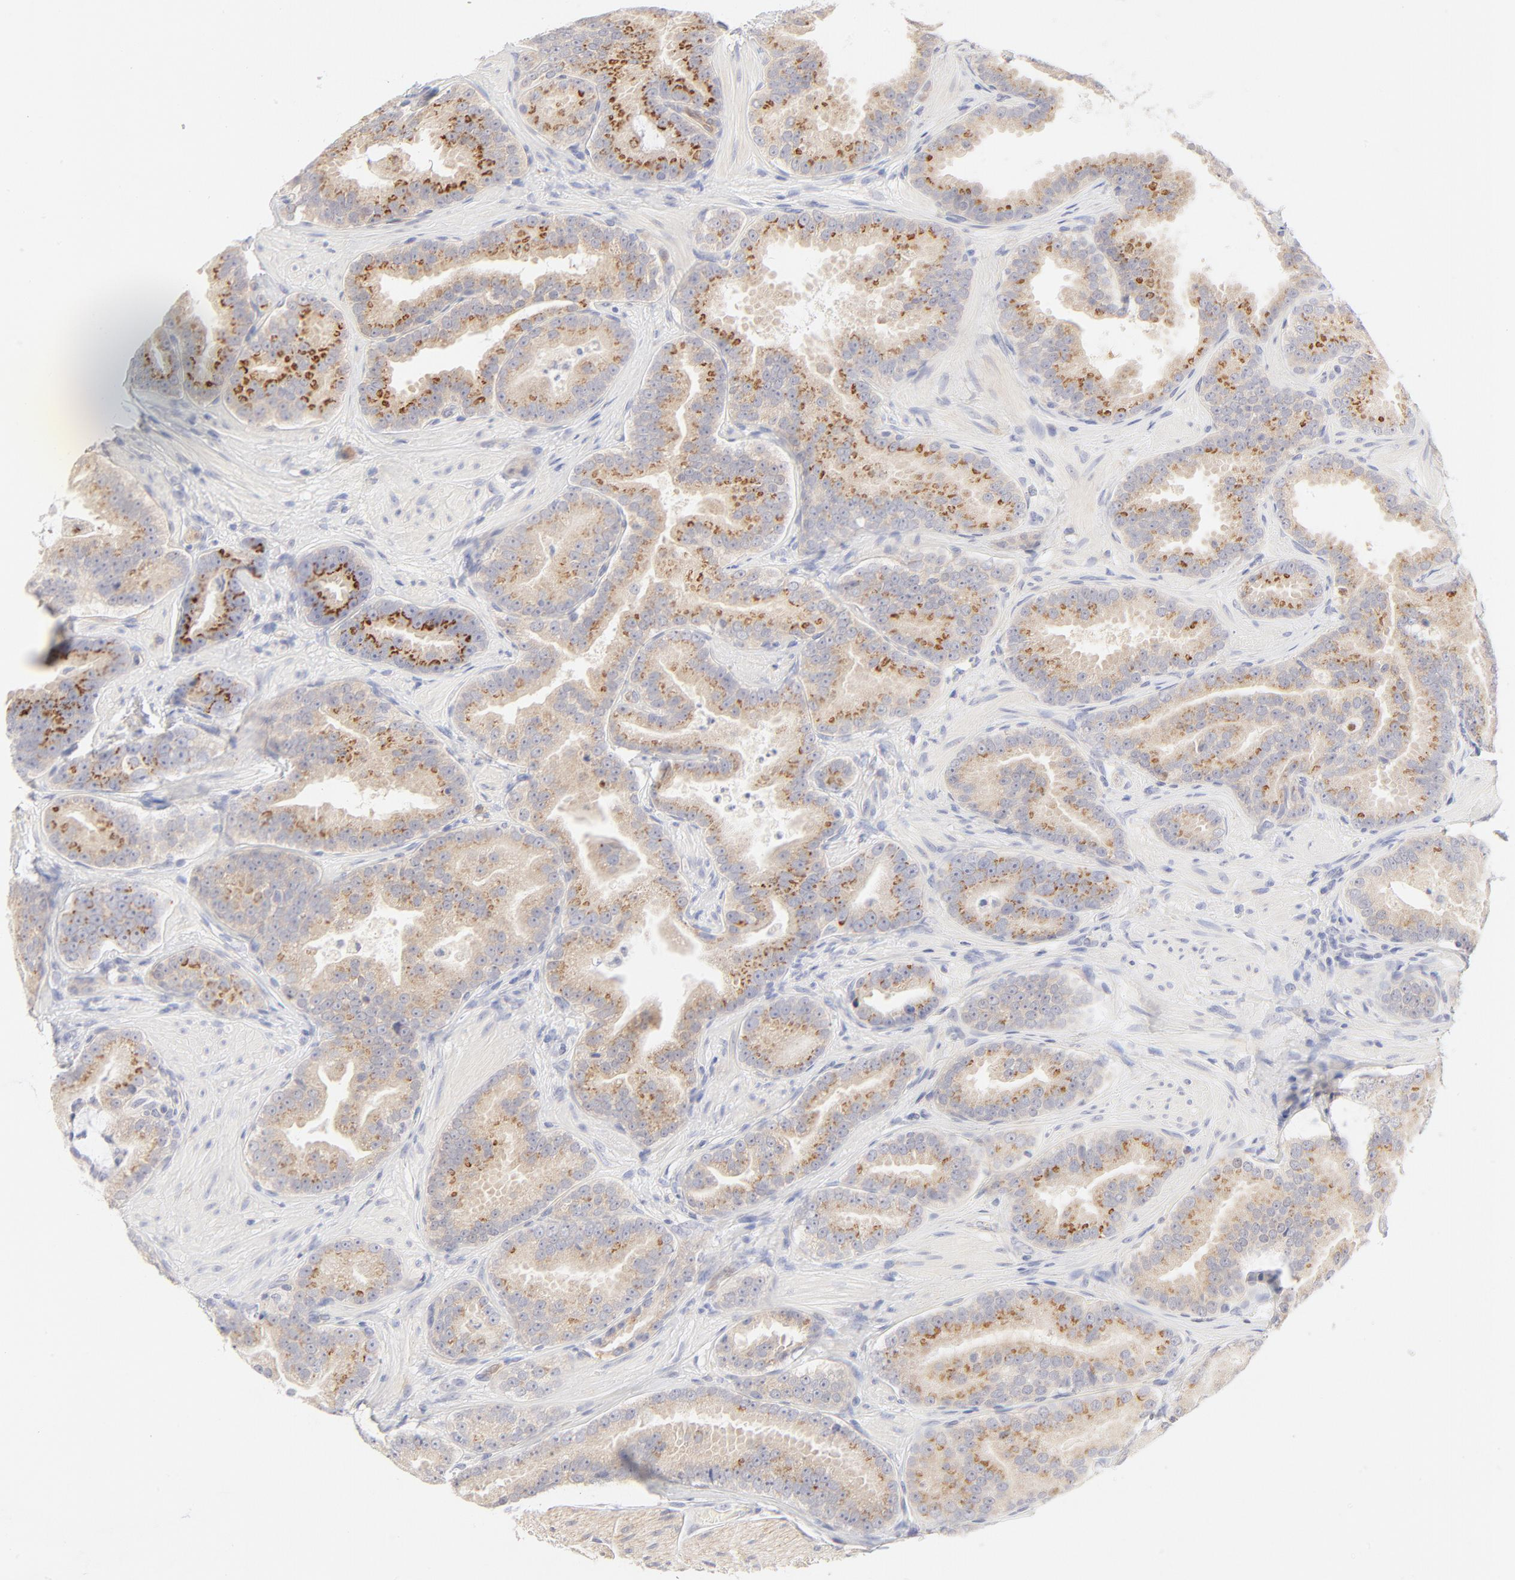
{"staining": {"intensity": "moderate", "quantity": "25%-75%", "location": "cytoplasmic/membranous"}, "tissue": "prostate cancer", "cell_type": "Tumor cells", "image_type": "cancer", "snomed": [{"axis": "morphology", "description": "Adenocarcinoma, Low grade"}, {"axis": "topography", "description": "Prostate"}], "caption": "Immunohistochemical staining of human prostate adenocarcinoma (low-grade) exhibits medium levels of moderate cytoplasmic/membranous positivity in about 25%-75% of tumor cells.", "gene": "NKX2-2", "patient": {"sex": "male", "age": 59}}